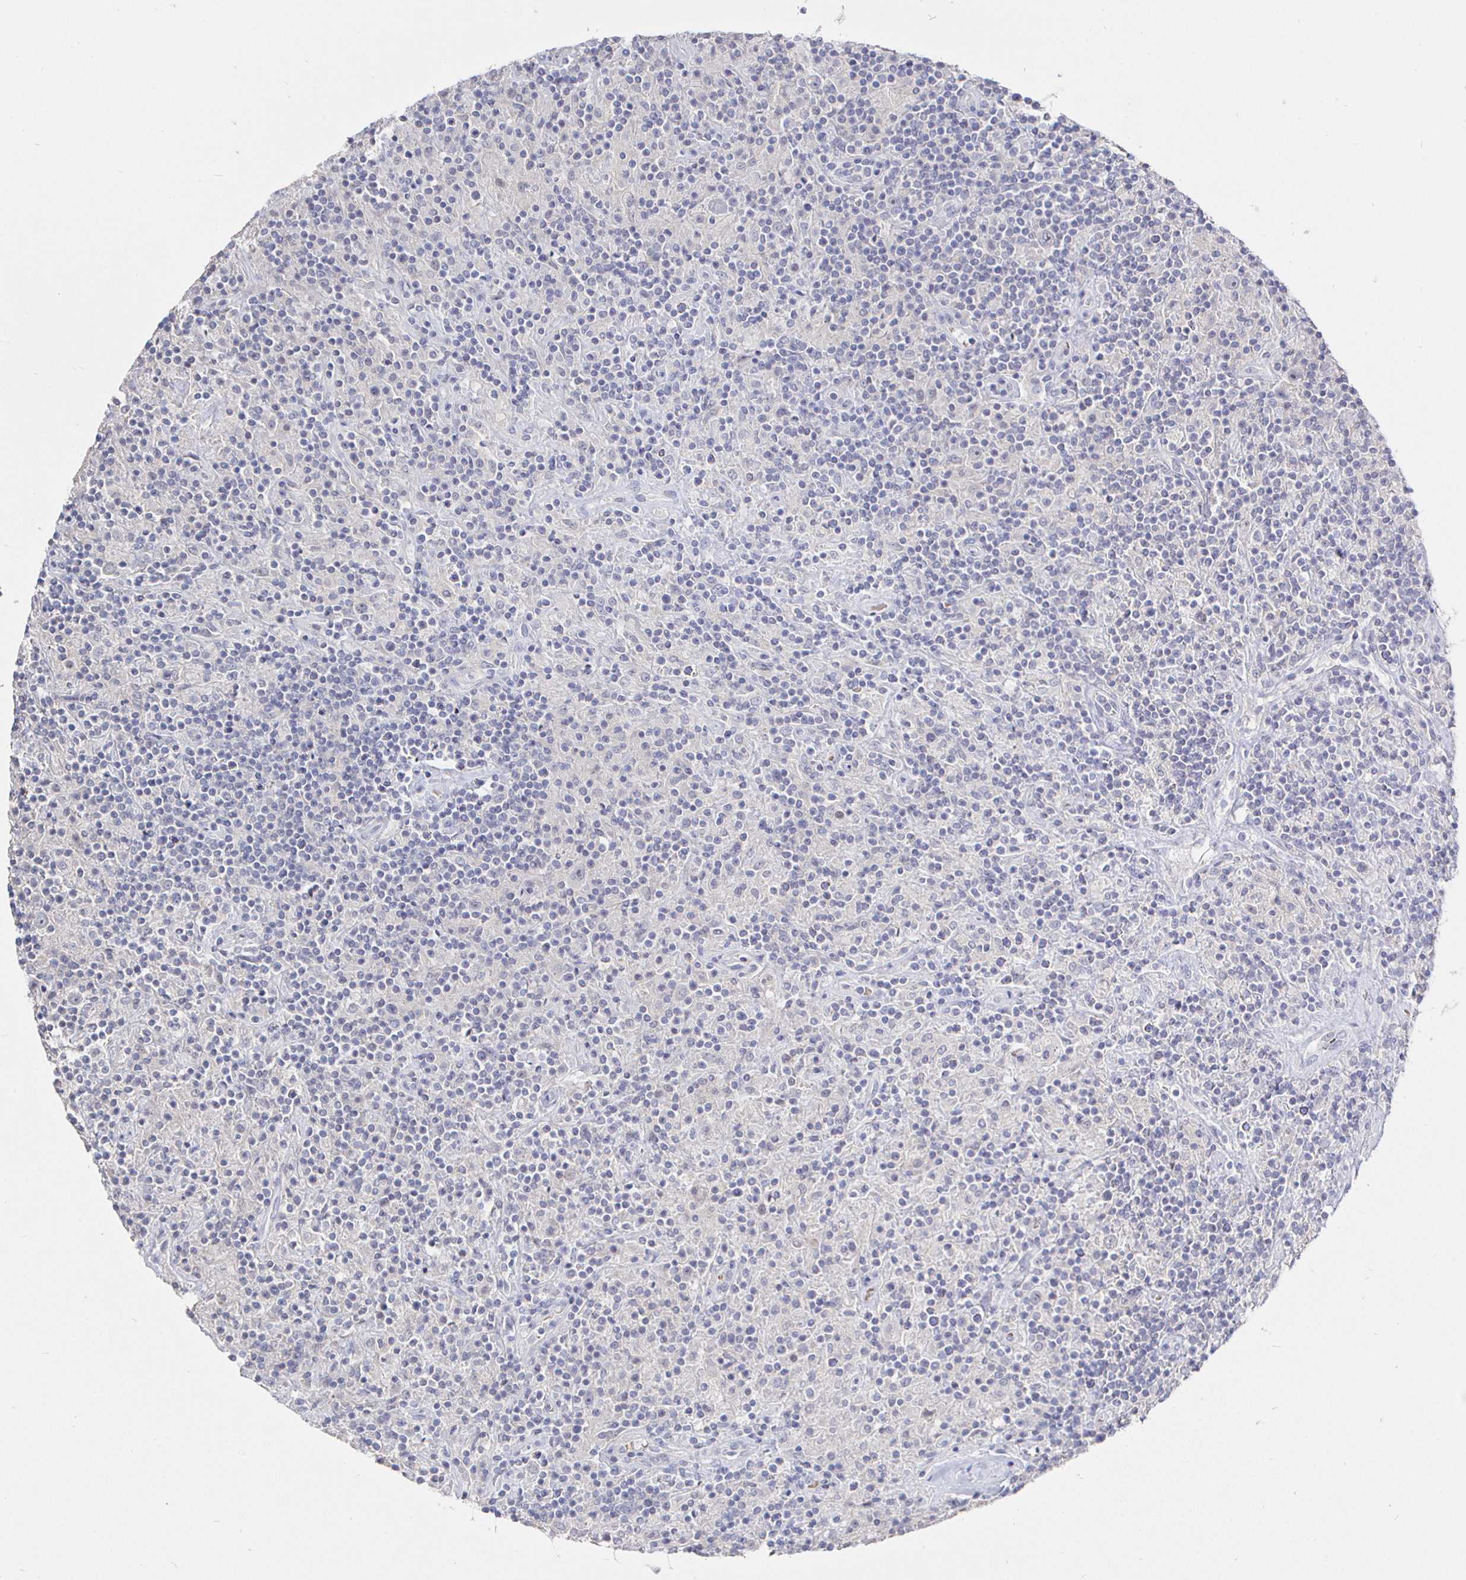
{"staining": {"intensity": "negative", "quantity": "none", "location": "none"}, "tissue": "lymphoma", "cell_type": "Tumor cells", "image_type": "cancer", "snomed": [{"axis": "morphology", "description": "Hodgkin's disease, NOS"}, {"axis": "topography", "description": "Lymph node"}], "caption": "DAB immunohistochemical staining of Hodgkin's disease exhibits no significant positivity in tumor cells.", "gene": "LRRC23", "patient": {"sex": "male", "age": 70}}